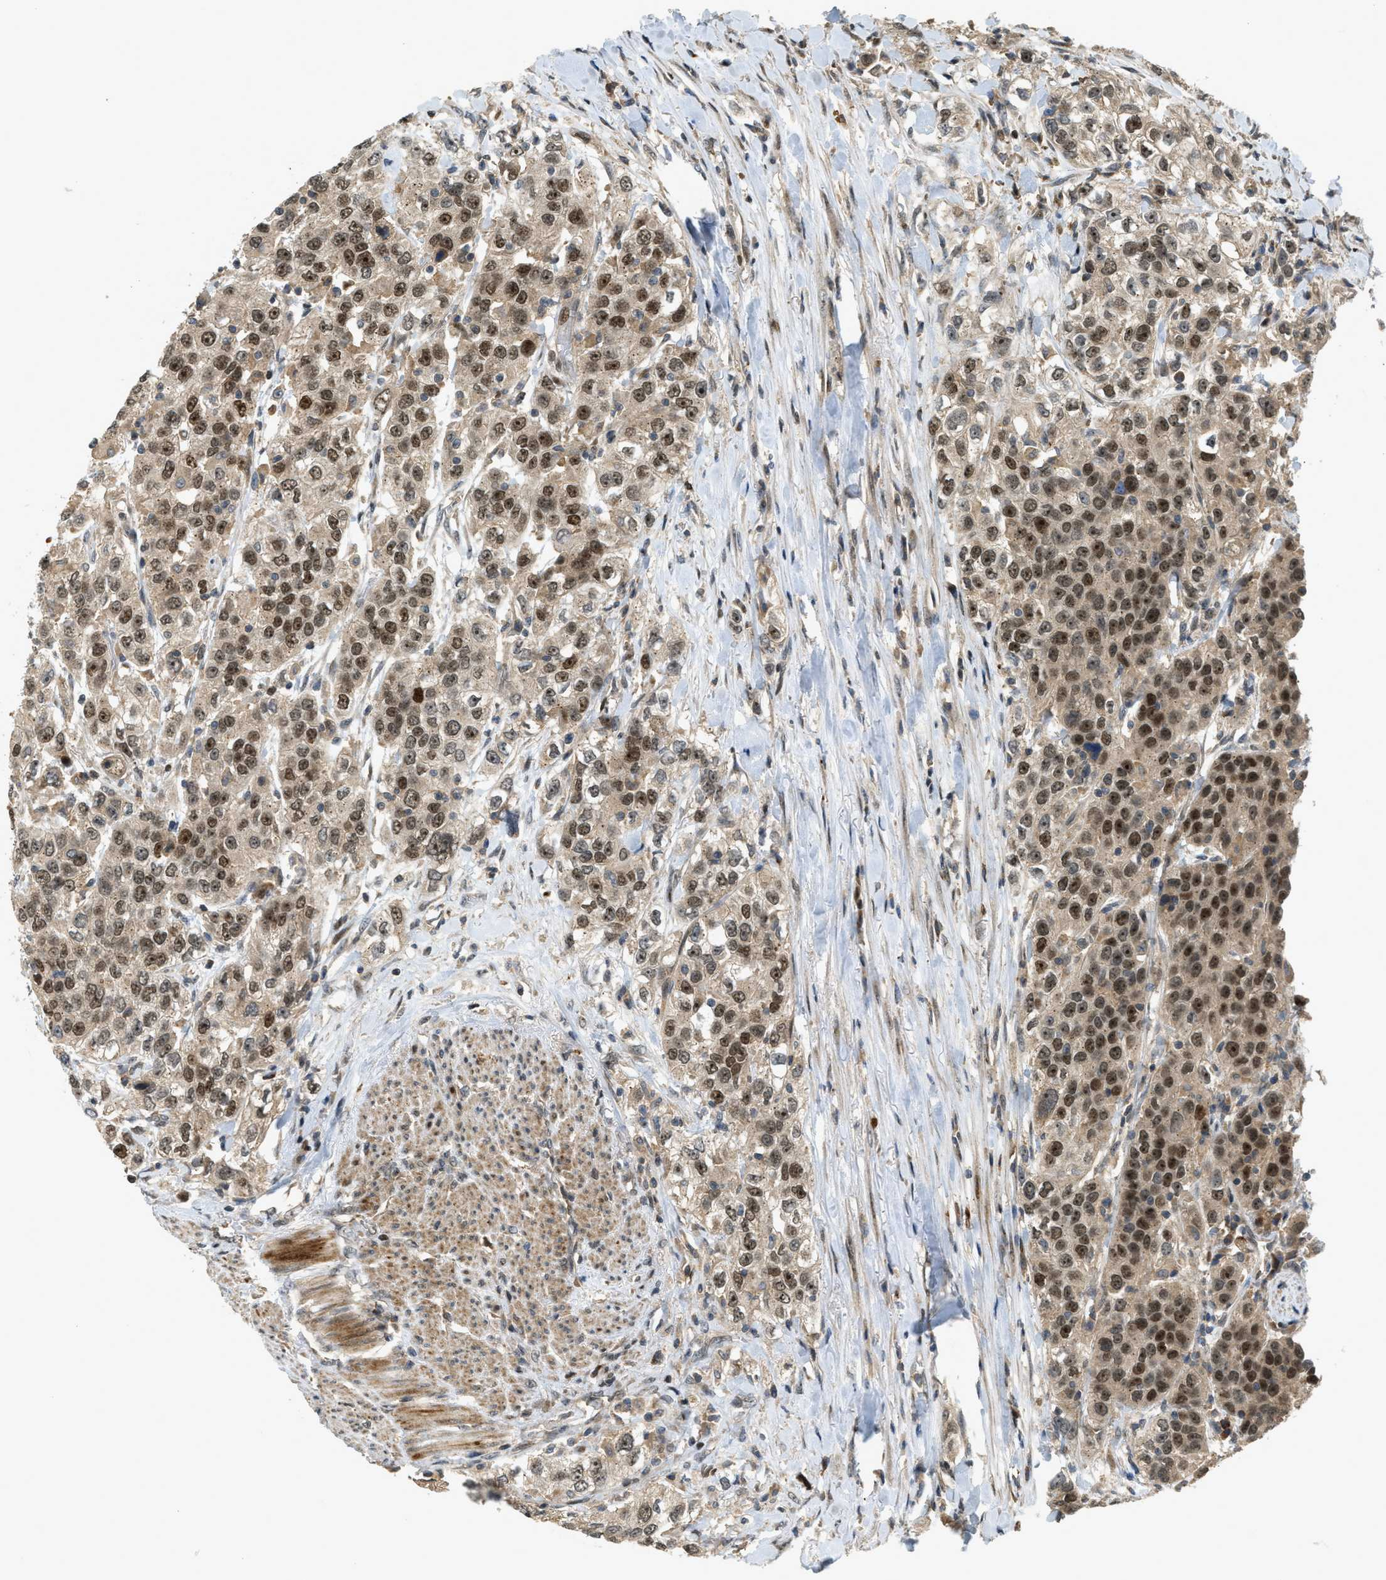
{"staining": {"intensity": "strong", "quantity": "25%-75%", "location": "cytoplasmic/membranous,nuclear"}, "tissue": "urothelial cancer", "cell_type": "Tumor cells", "image_type": "cancer", "snomed": [{"axis": "morphology", "description": "Urothelial carcinoma, High grade"}, {"axis": "topography", "description": "Urinary bladder"}], "caption": "Tumor cells demonstrate strong cytoplasmic/membranous and nuclear expression in approximately 25%-75% of cells in urothelial cancer.", "gene": "TRAPPC14", "patient": {"sex": "female", "age": 80}}